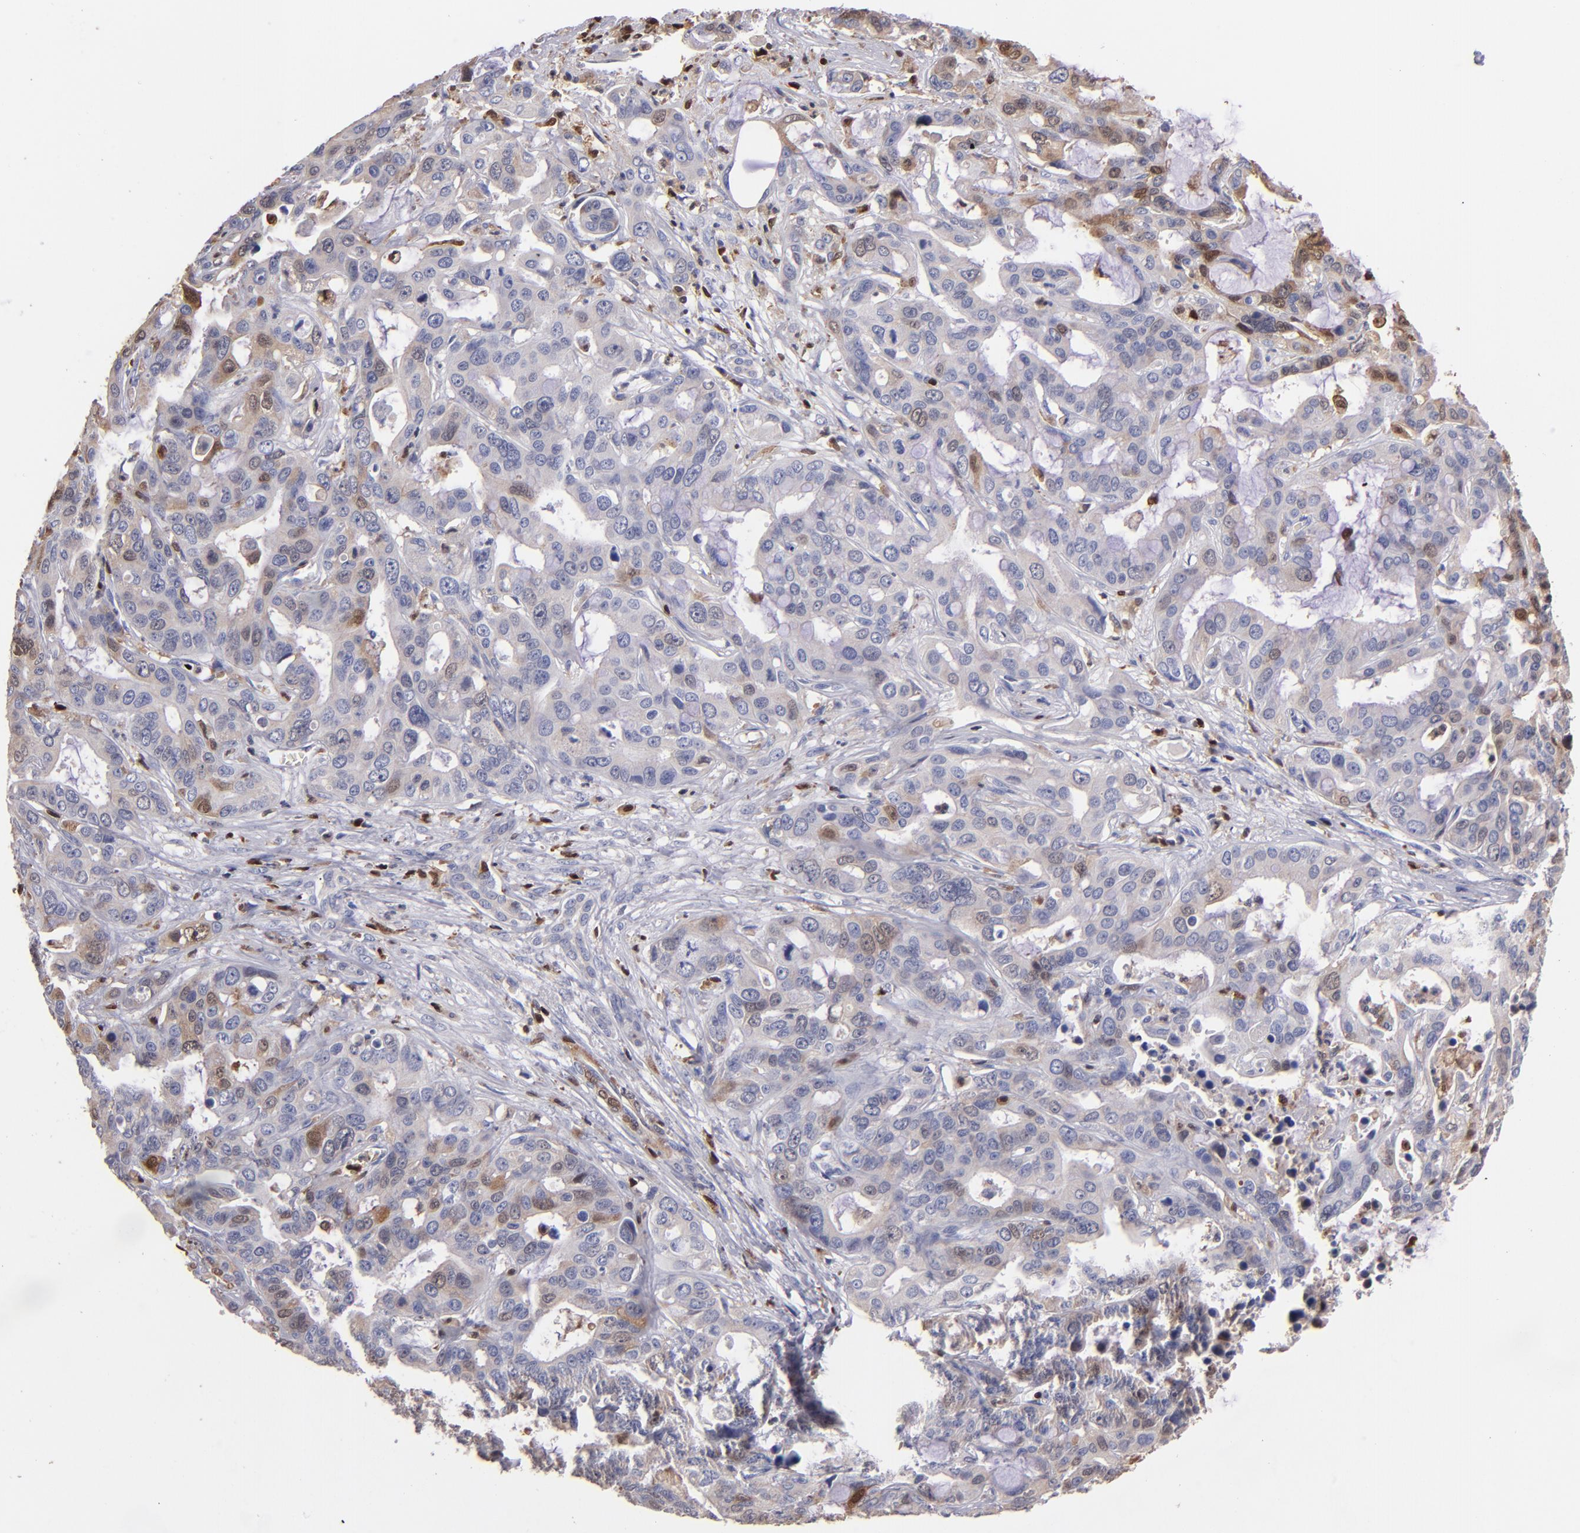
{"staining": {"intensity": "weak", "quantity": "<25%", "location": "cytoplasmic/membranous"}, "tissue": "liver cancer", "cell_type": "Tumor cells", "image_type": "cancer", "snomed": [{"axis": "morphology", "description": "Cholangiocarcinoma"}, {"axis": "topography", "description": "Liver"}], "caption": "Liver cancer (cholangiocarcinoma) was stained to show a protein in brown. There is no significant staining in tumor cells. (Brightfield microscopy of DAB (3,3'-diaminobenzidine) immunohistochemistry (IHC) at high magnification).", "gene": "S100A4", "patient": {"sex": "female", "age": 65}}